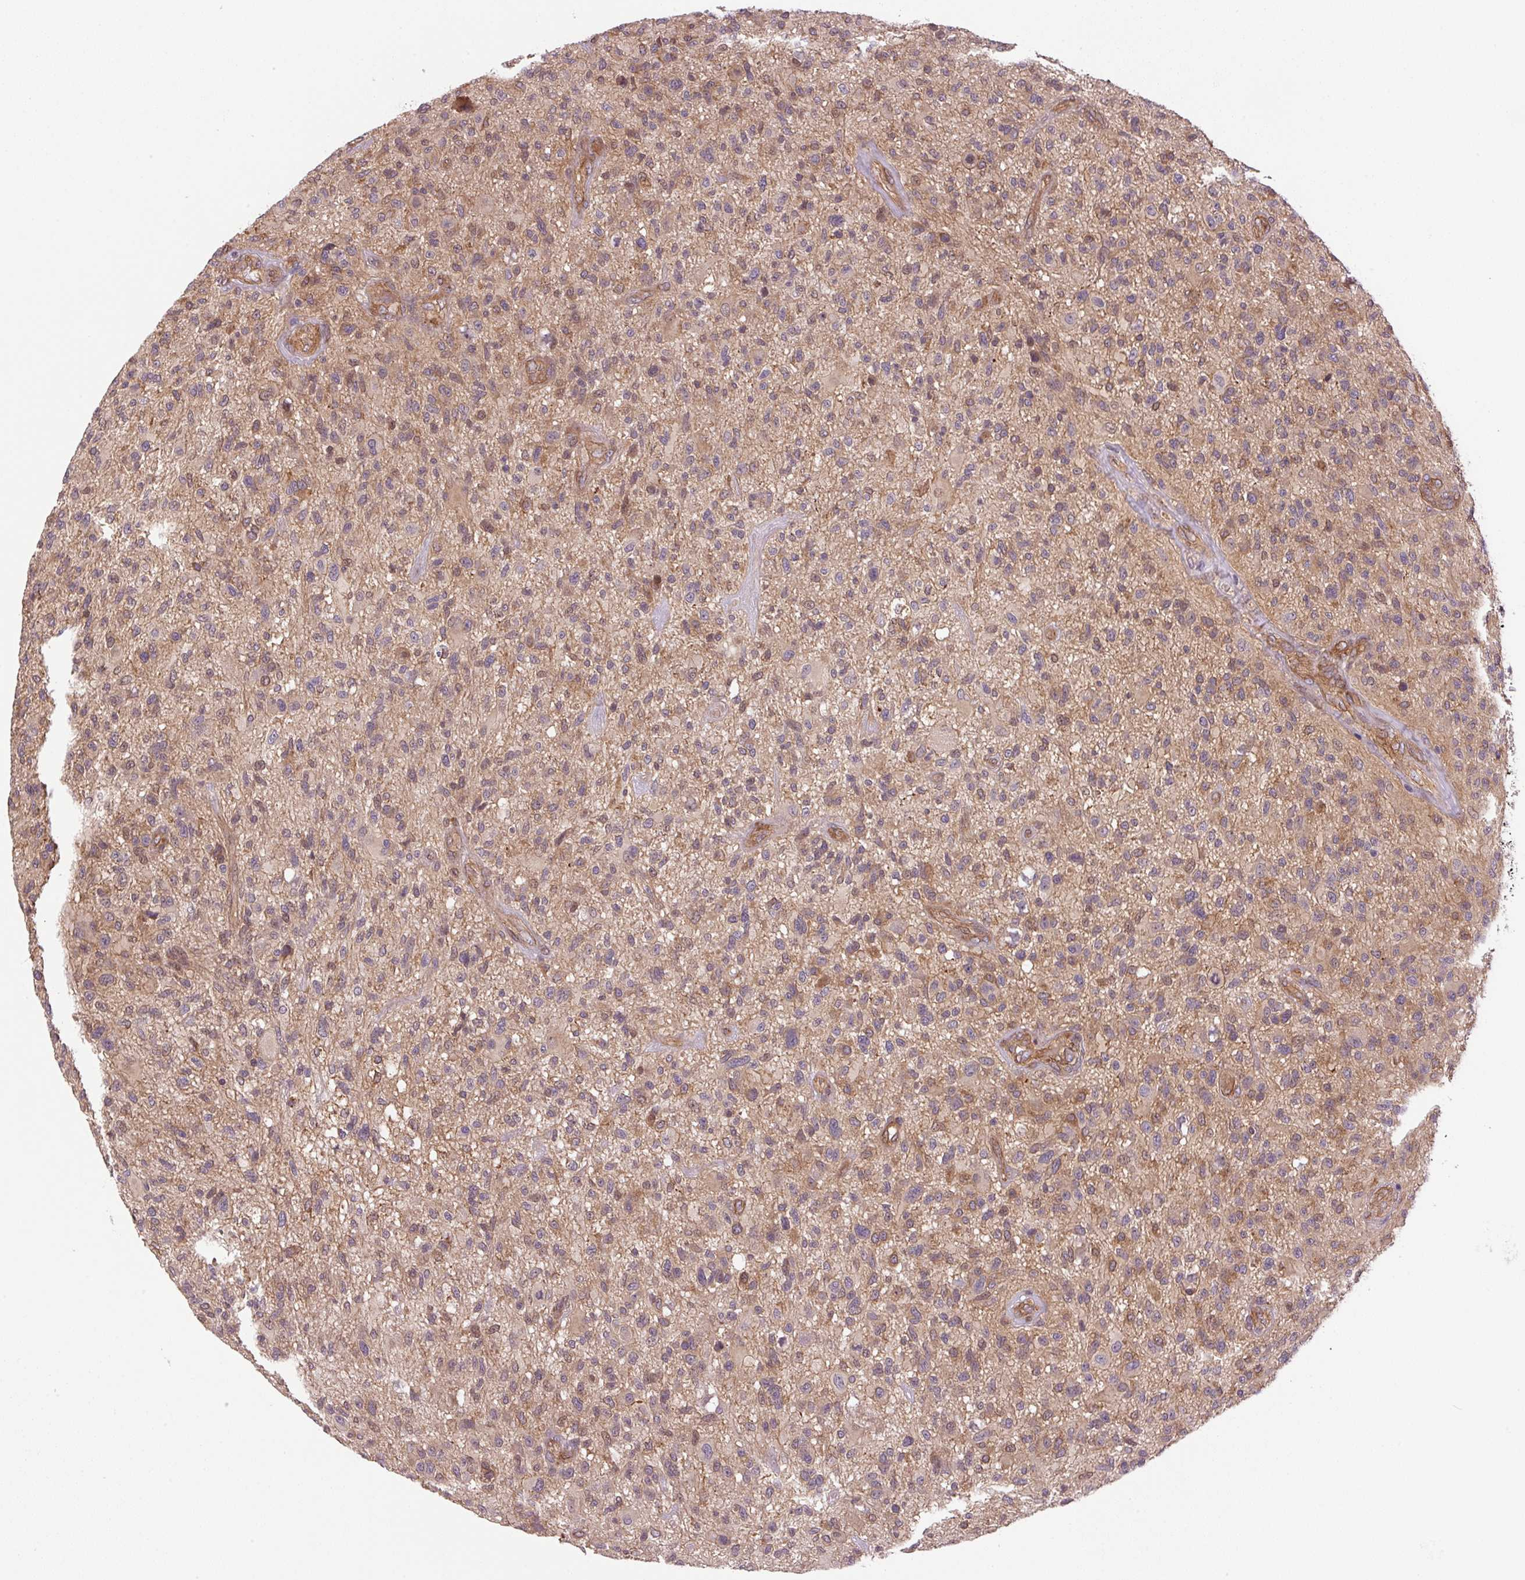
{"staining": {"intensity": "moderate", "quantity": "25%-75%", "location": "cytoplasmic/membranous"}, "tissue": "glioma", "cell_type": "Tumor cells", "image_type": "cancer", "snomed": [{"axis": "morphology", "description": "Glioma, malignant, High grade"}, {"axis": "topography", "description": "Brain"}], "caption": "Protein analysis of glioma tissue reveals moderate cytoplasmic/membranous positivity in about 25%-75% of tumor cells.", "gene": "SEPTIN10", "patient": {"sex": "male", "age": 47}}